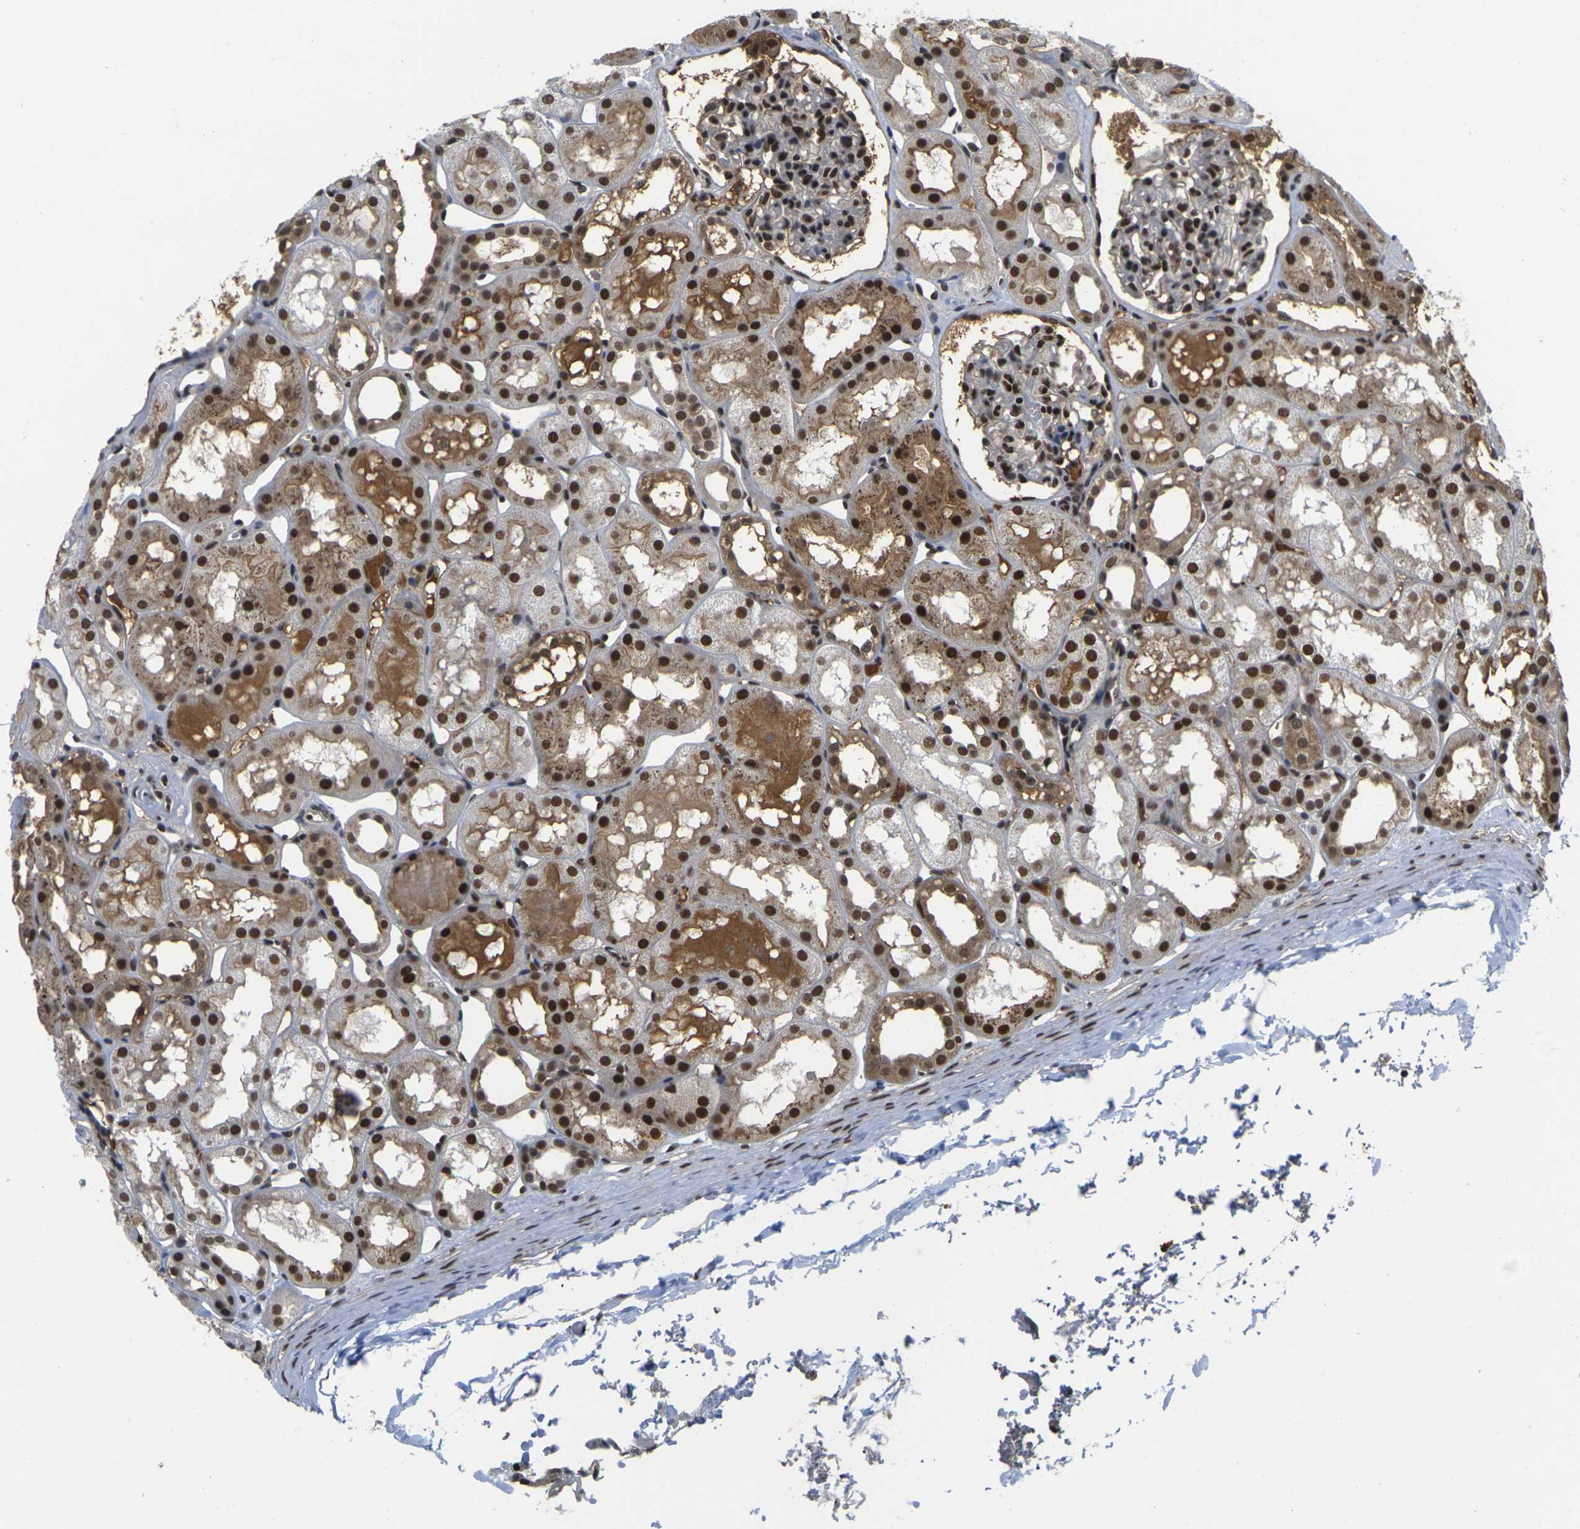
{"staining": {"intensity": "strong", "quantity": "25%-75%", "location": "nuclear"}, "tissue": "kidney", "cell_type": "Cells in glomeruli", "image_type": "normal", "snomed": [{"axis": "morphology", "description": "Normal tissue, NOS"}, {"axis": "topography", "description": "Kidney"}, {"axis": "topography", "description": "Urinary bladder"}], "caption": "DAB (3,3'-diaminobenzidine) immunohistochemical staining of normal human kidney reveals strong nuclear protein expression in approximately 25%-75% of cells in glomeruli. (DAB = brown stain, brightfield microscopy at high magnification).", "gene": "GTF2E1", "patient": {"sex": "male", "age": 16}}